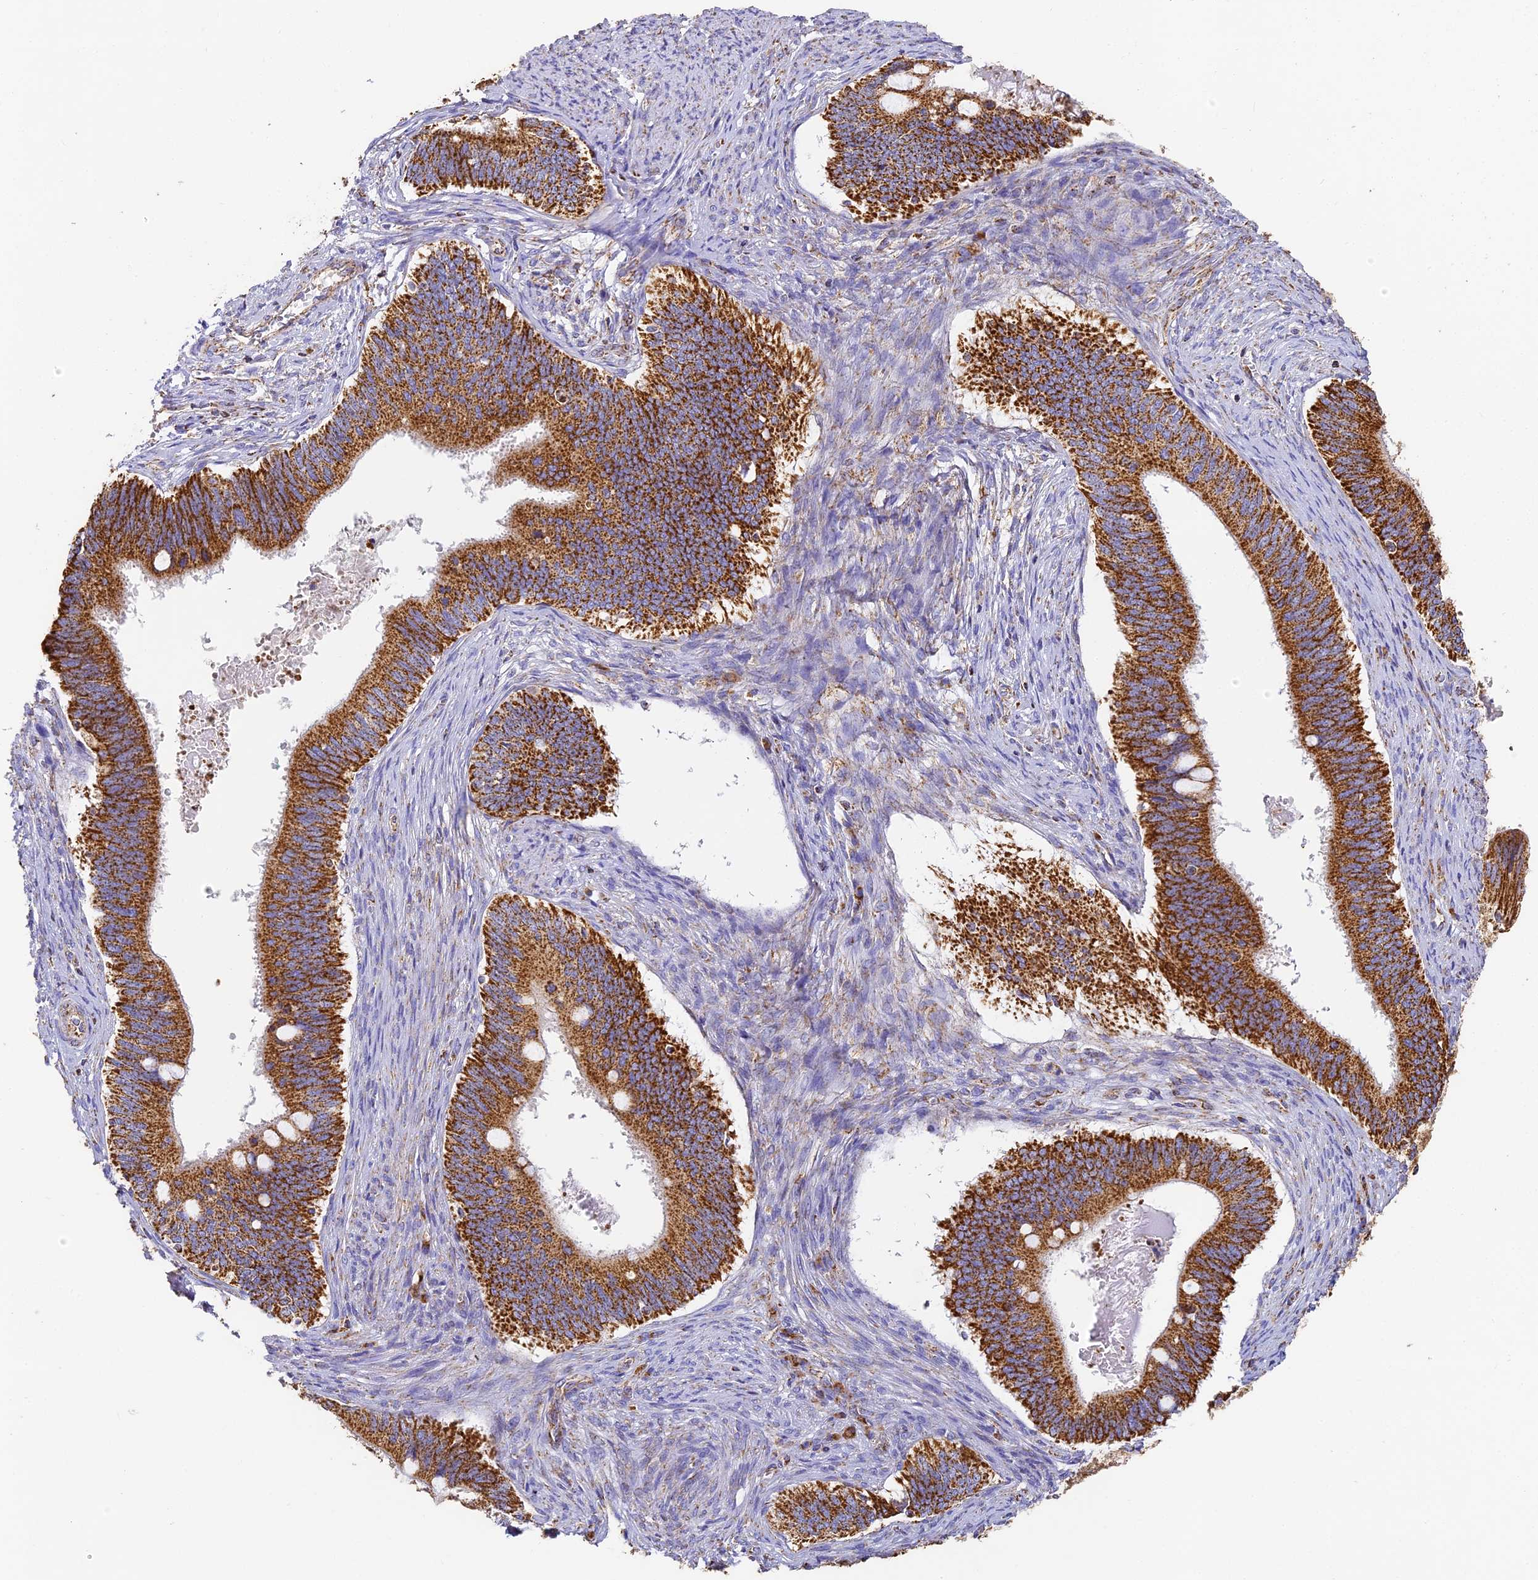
{"staining": {"intensity": "strong", "quantity": ">75%", "location": "cytoplasmic/membranous"}, "tissue": "cervical cancer", "cell_type": "Tumor cells", "image_type": "cancer", "snomed": [{"axis": "morphology", "description": "Adenocarcinoma, NOS"}, {"axis": "topography", "description": "Cervix"}], "caption": "Approximately >75% of tumor cells in human cervical cancer (adenocarcinoma) exhibit strong cytoplasmic/membranous protein positivity as visualized by brown immunohistochemical staining.", "gene": "COX6C", "patient": {"sex": "female", "age": 42}}